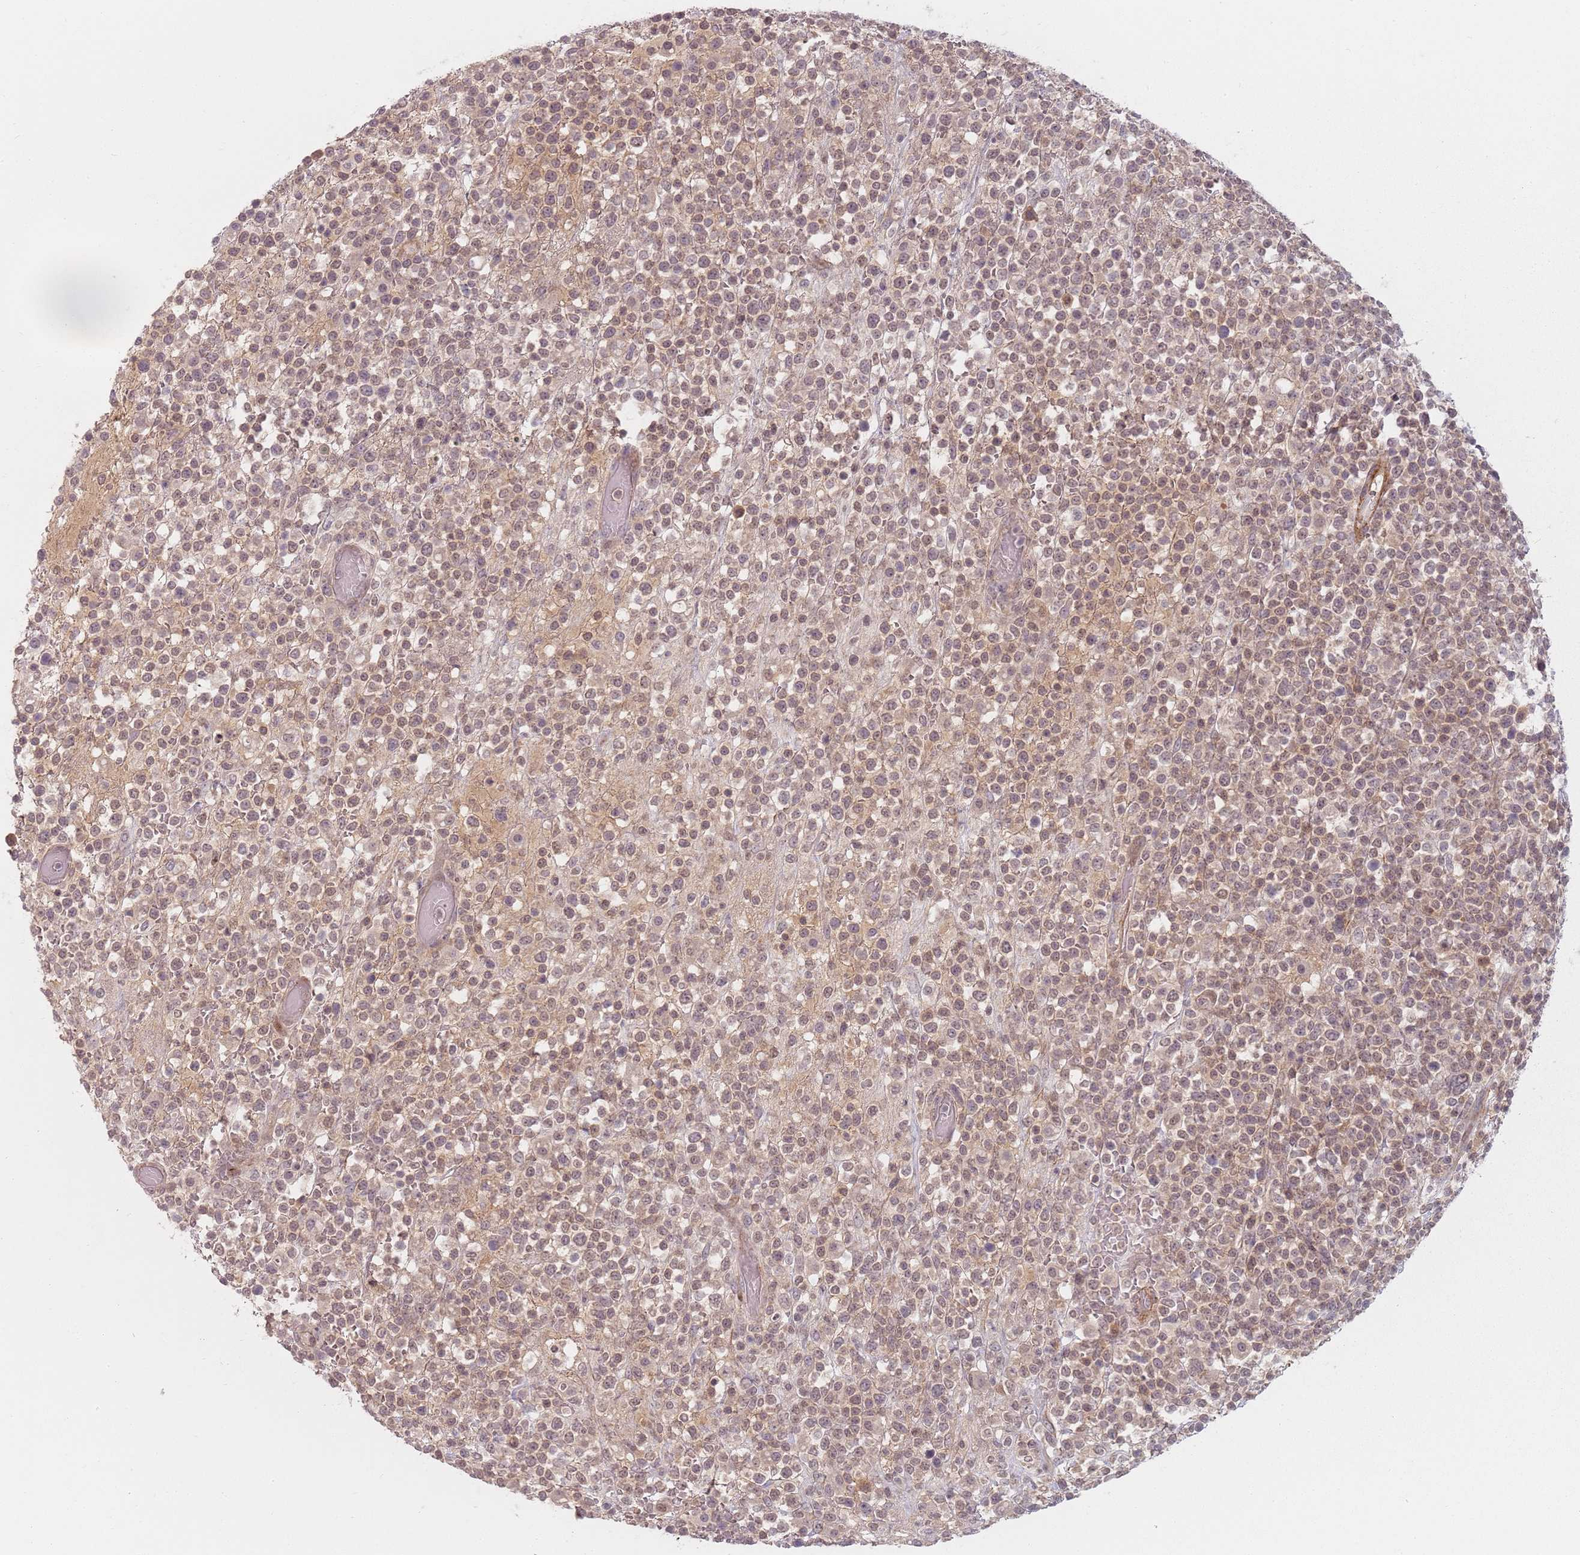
{"staining": {"intensity": "weak", "quantity": ">75%", "location": "nuclear"}, "tissue": "lymphoma", "cell_type": "Tumor cells", "image_type": "cancer", "snomed": [{"axis": "morphology", "description": "Malignant lymphoma, non-Hodgkin's type, High grade"}, {"axis": "topography", "description": "Colon"}], "caption": "An image of lymphoma stained for a protein reveals weak nuclear brown staining in tumor cells.", "gene": "RPS6KA2", "patient": {"sex": "female", "age": 53}}